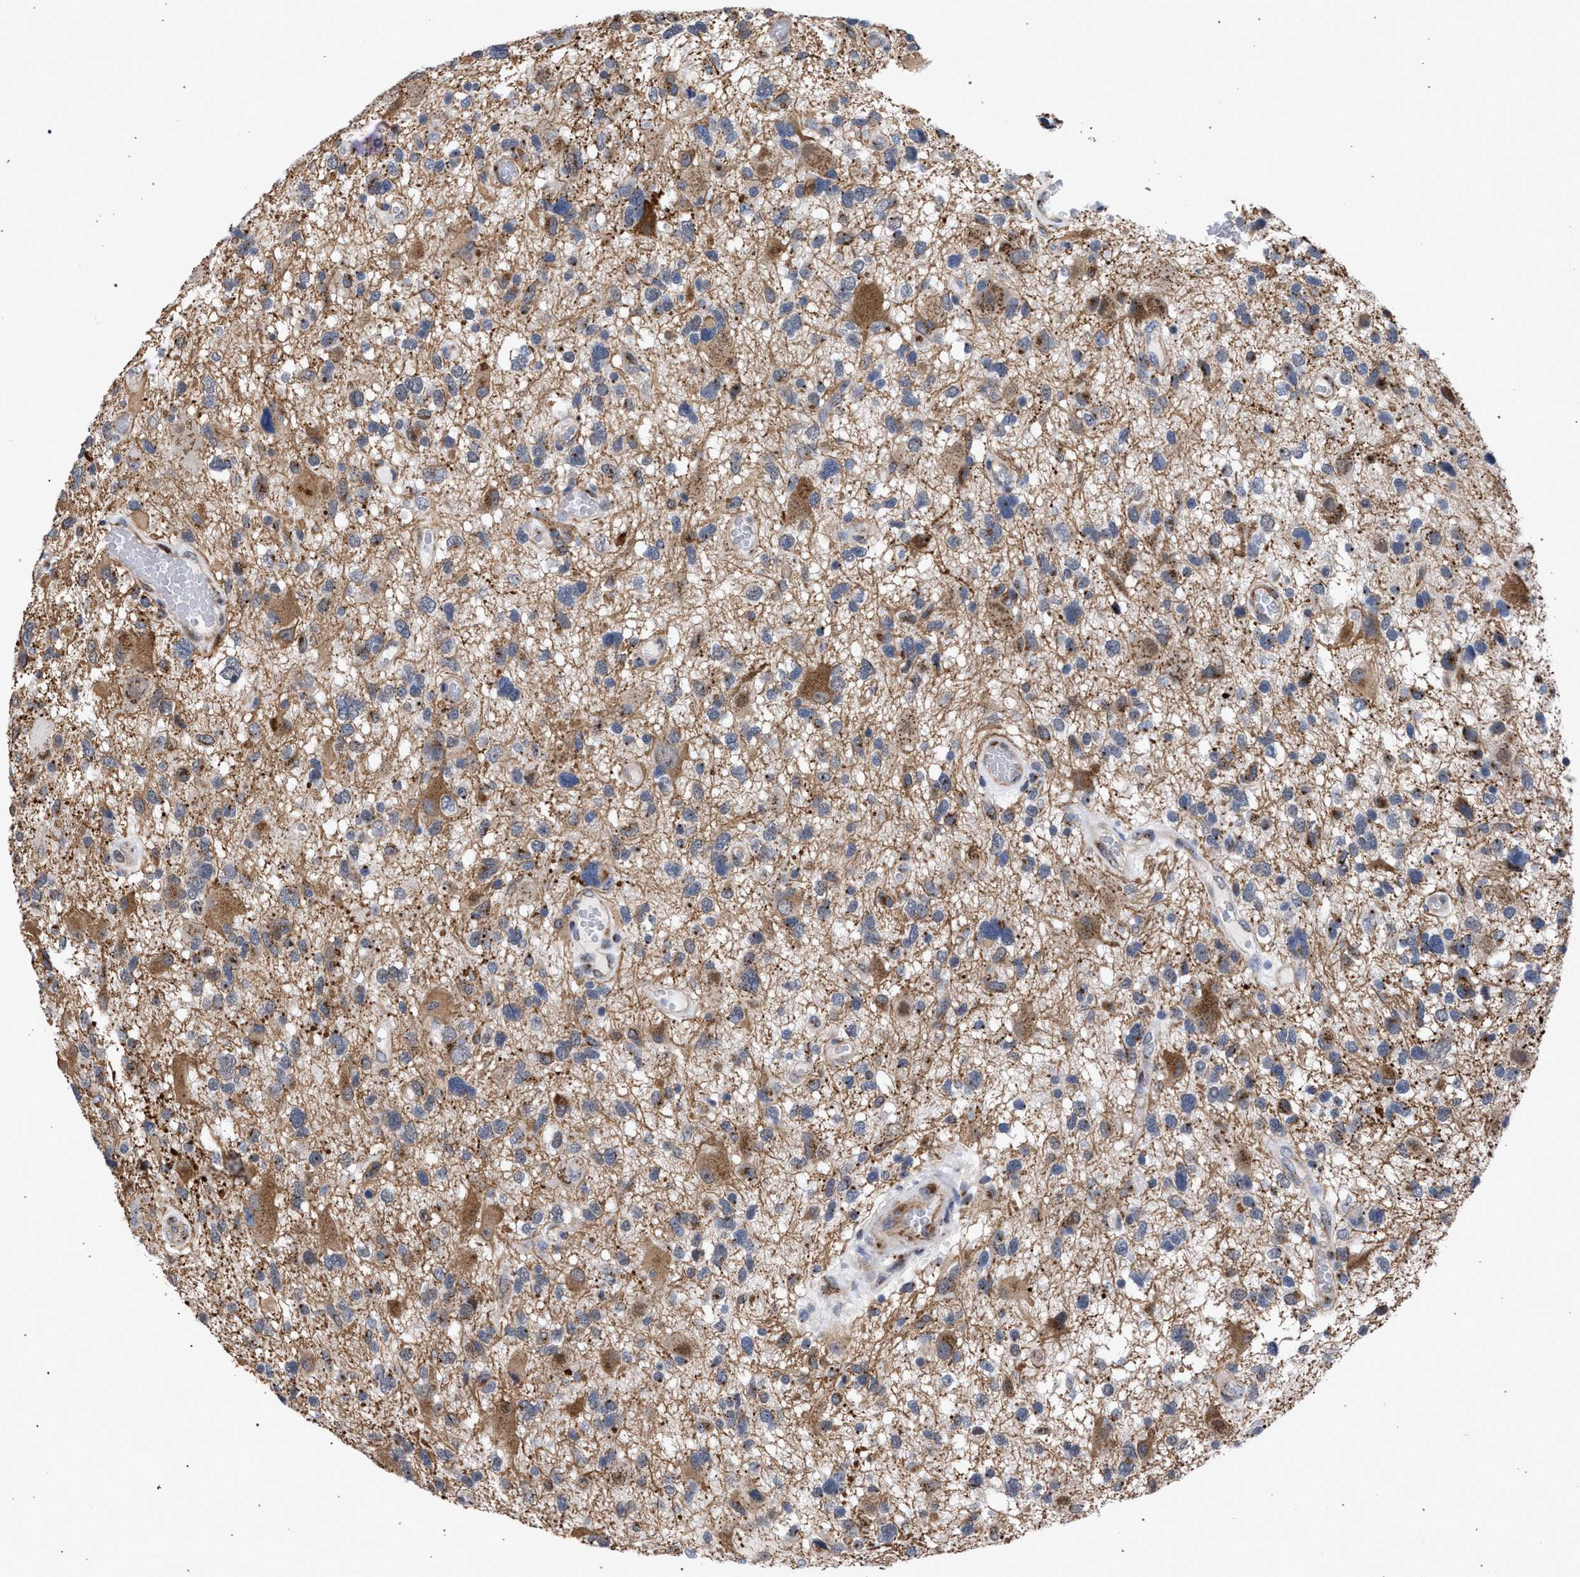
{"staining": {"intensity": "moderate", "quantity": "25%-75%", "location": "cytoplasmic/membranous"}, "tissue": "glioma", "cell_type": "Tumor cells", "image_type": "cancer", "snomed": [{"axis": "morphology", "description": "Glioma, malignant, High grade"}, {"axis": "topography", "description": "Brain"}], "caption": "Protein expression analysis of human malignant high-grade glioma reveals moderate cytoplasmic/membranous expression in about 25%-75% of tumor cells.", "gene": "GOLGA2", "patient": {"sex": "male", "age": 33}}